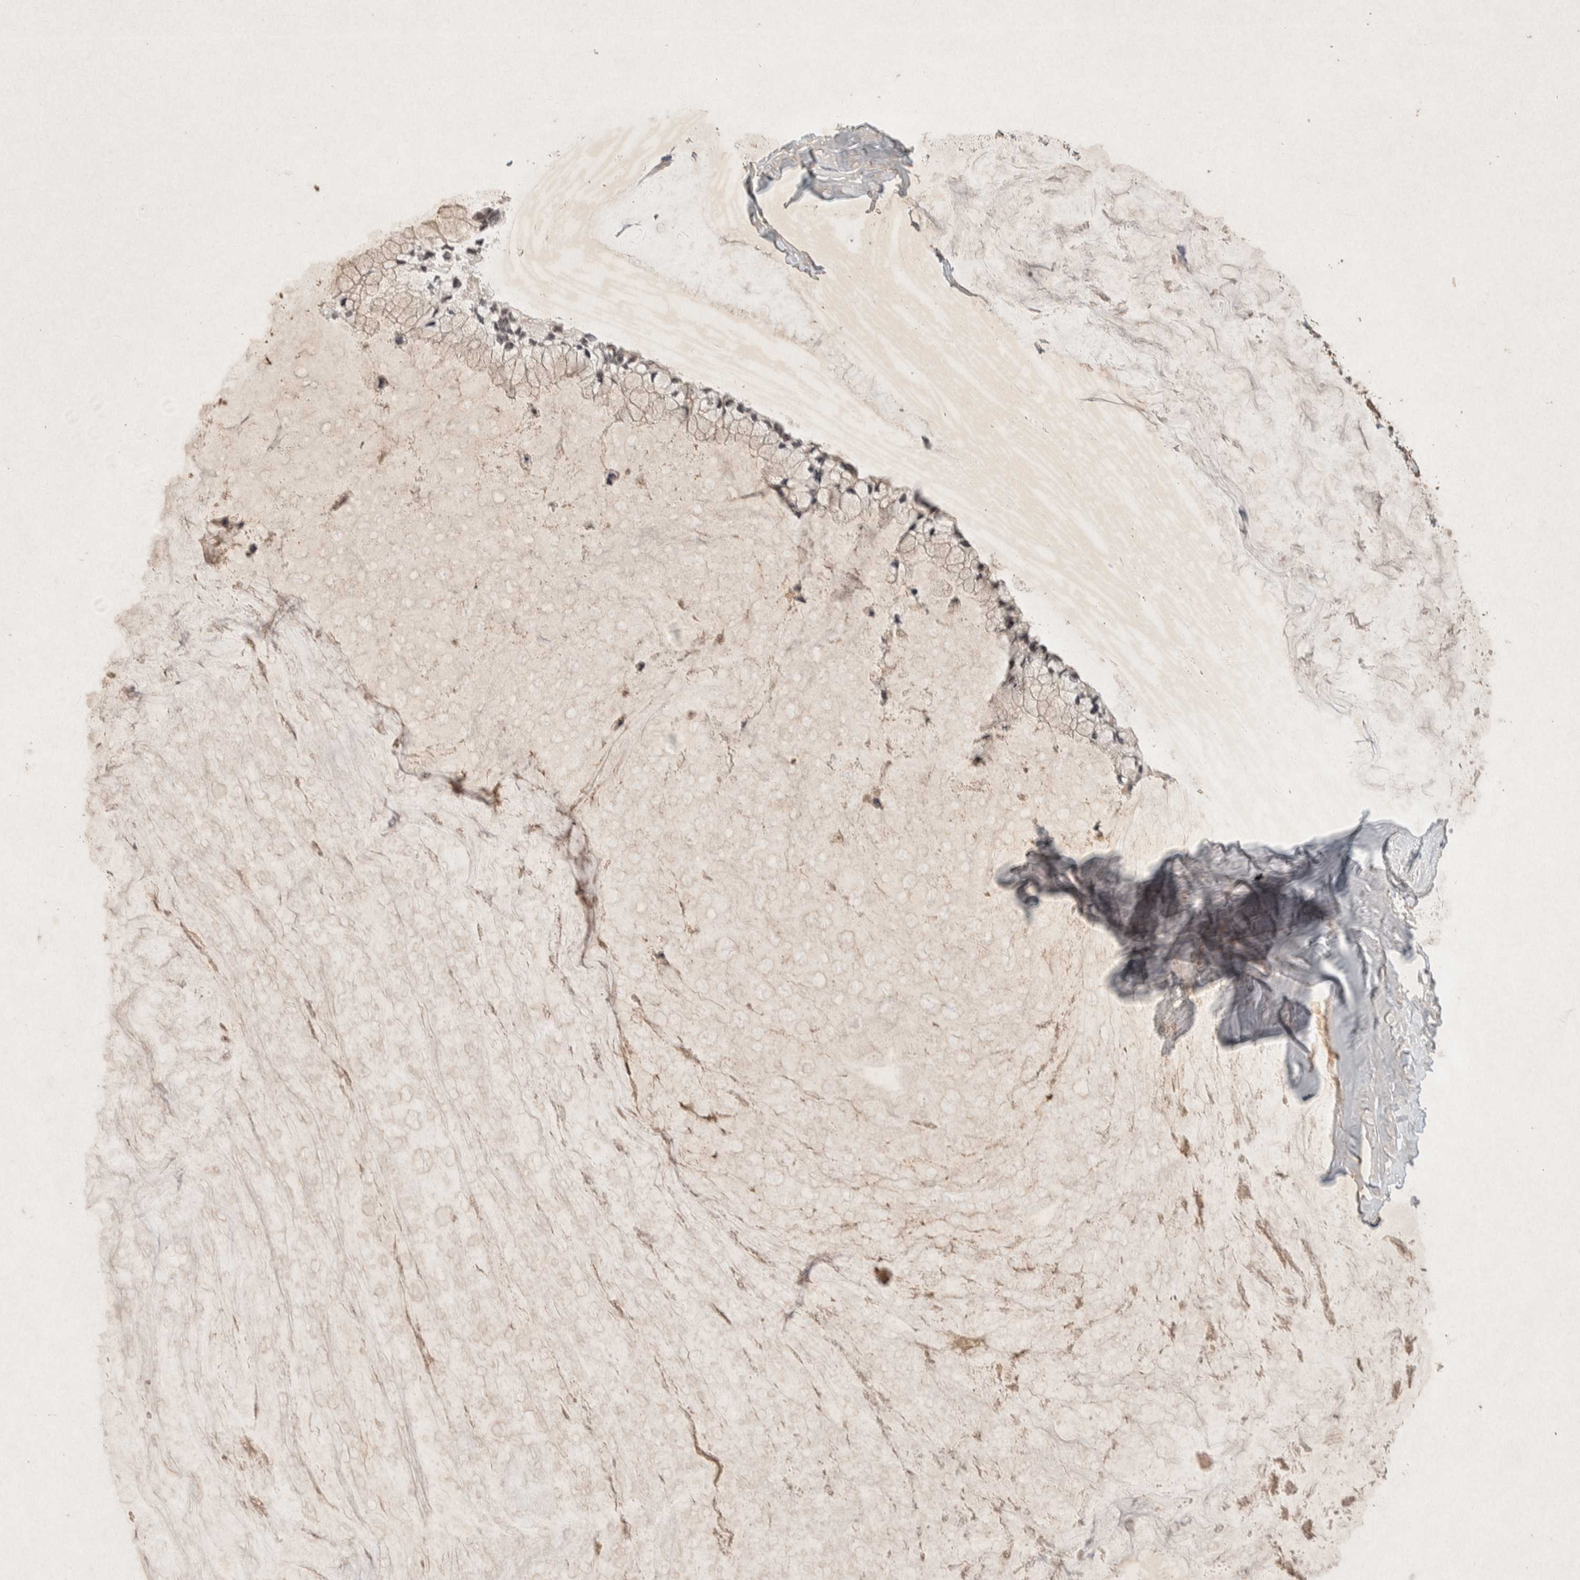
{"staining": {"intensity": "negative", "quantity": "none", "location": "none"}, "tissue": "ovarian cancer", "cell_type": "Tumor cells", "image_type": "cancer", "snomed": [{"axis": "morphology", "description": "Cystadenocarcinoma, mucinous, NOS"}, {"axis": "topography", "description": "Ovary"}], "caption": "IHC of ovarian cancer (mucinous cystadenocarcinoma) shows no positivity in tumor cells. (Stains: DAB IHC with hematoxylin counter stain, Microscopy: brightfield microscopy at high magnification).", "gene": "RAC2", "patient": {"sex": "female", "age": 39}}